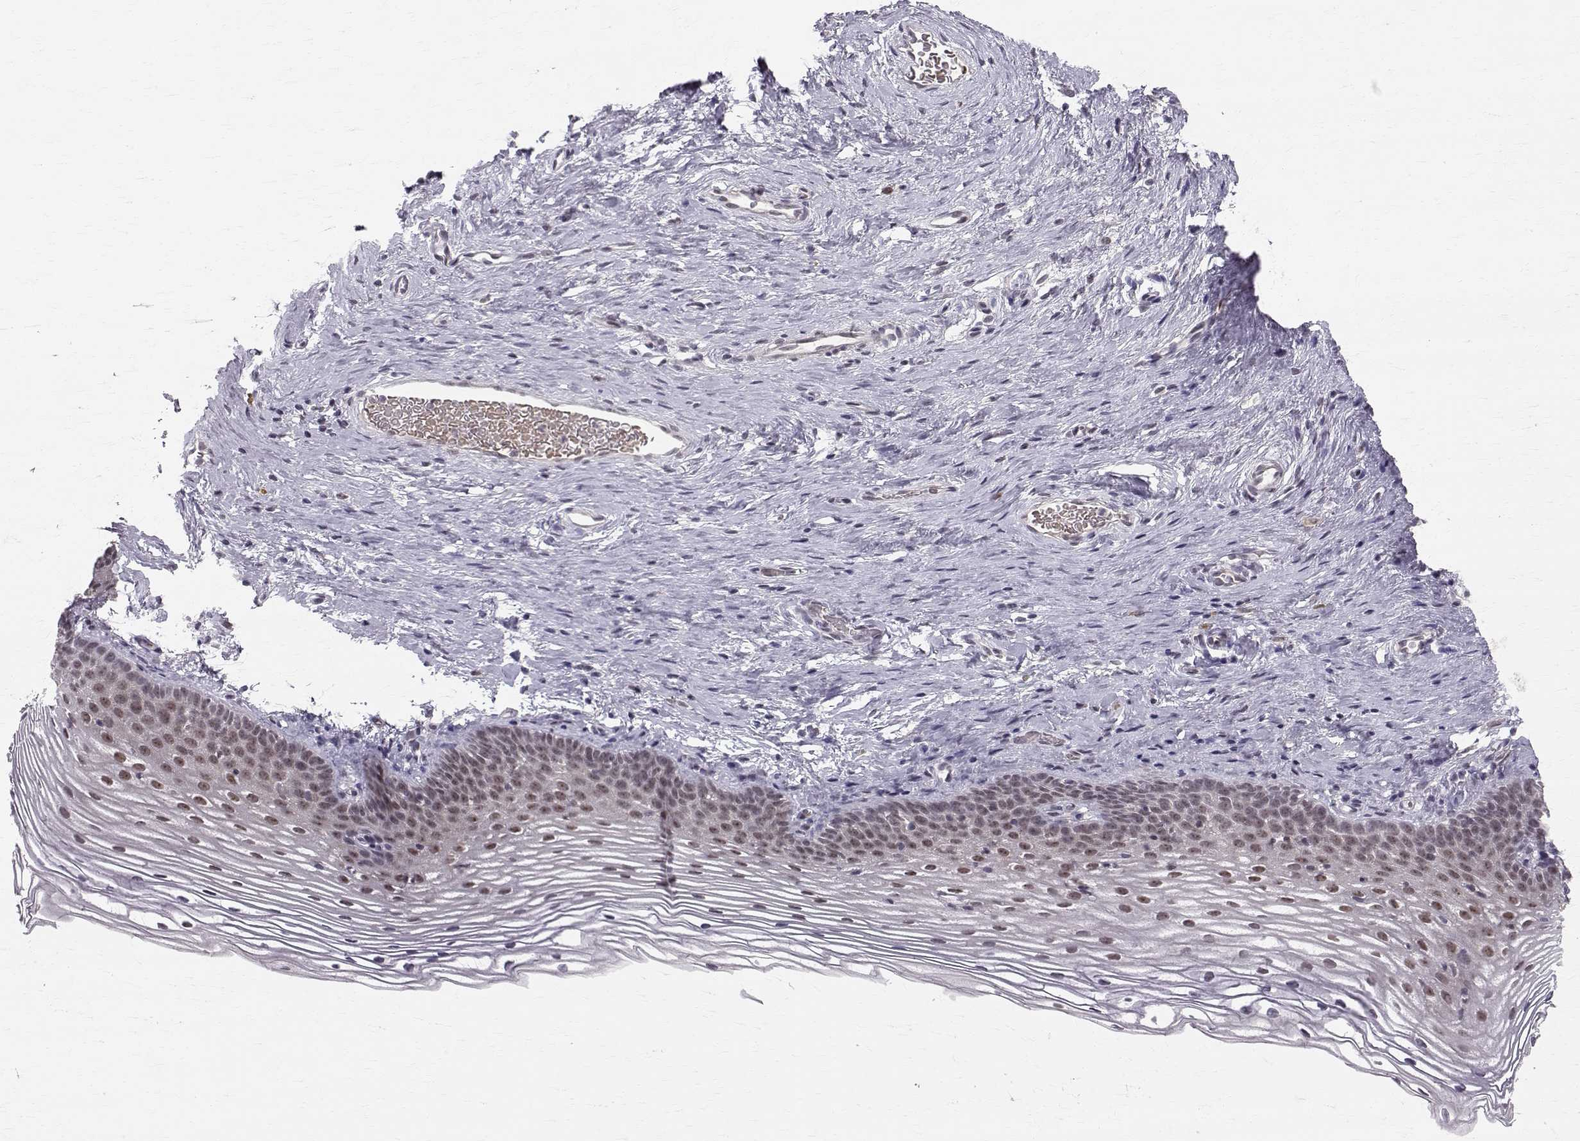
{"staining": {"intensity": "negative", "quantity": "none", "location": "none"}, "tissue": "cervix", "cell_type": "Glandular cells", "image_type": "normal", "snomed": [{"axis": "morphology", "description": "Normal tissue, NOS"}, {"axis": "topography", "description": "Cervix"}], "caption": "DAB immunohistochemical staining of normal cervix demonstrates no significant expression in glandular cells. (Stains: DAB immunohistochemistry (IHC) with hematoxylin counter stain, Microscopy: brightfield microscopy at high magnification).", "gene": "RPP38", "patient": {"sex": "female", "age": 39}}